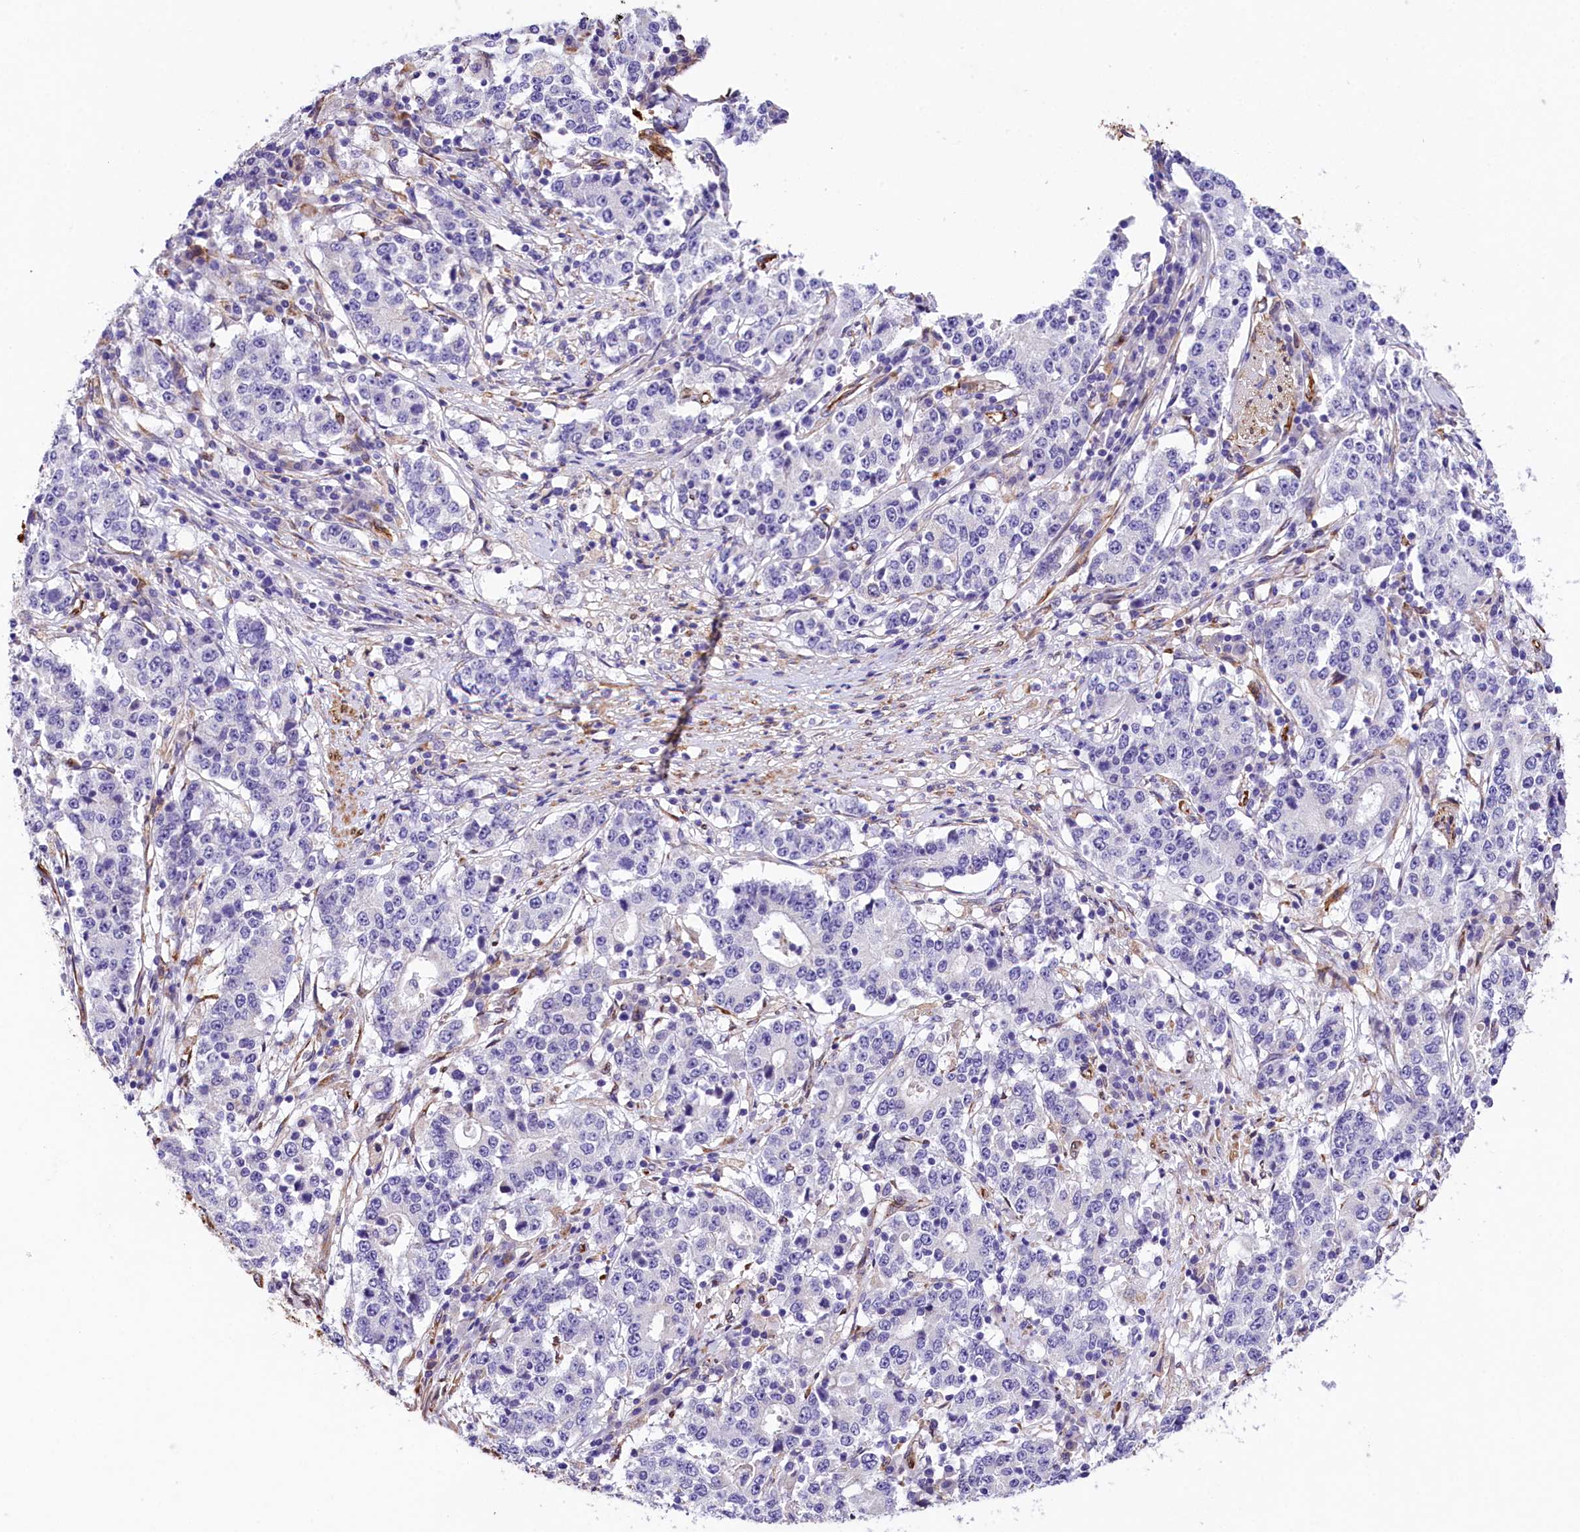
{"staining": {"intensity": "negative", "quantity": "none", "location": "none"}, "tissue": "stomach cancer", "cell_type": "Tumor cells", "image_type": "cancer", "snomed": [{"axis": "morphology", "description": "Adenocarcinoma, NOS"}, {"axis": "topography", "description": "Stomach"}], "caption": "Stomach cancer stained for a protein using immunohistochemistry shows no expression tumor cells.", "gene": "ITGA1", "patient": {"sex": "male", "age": 59}}